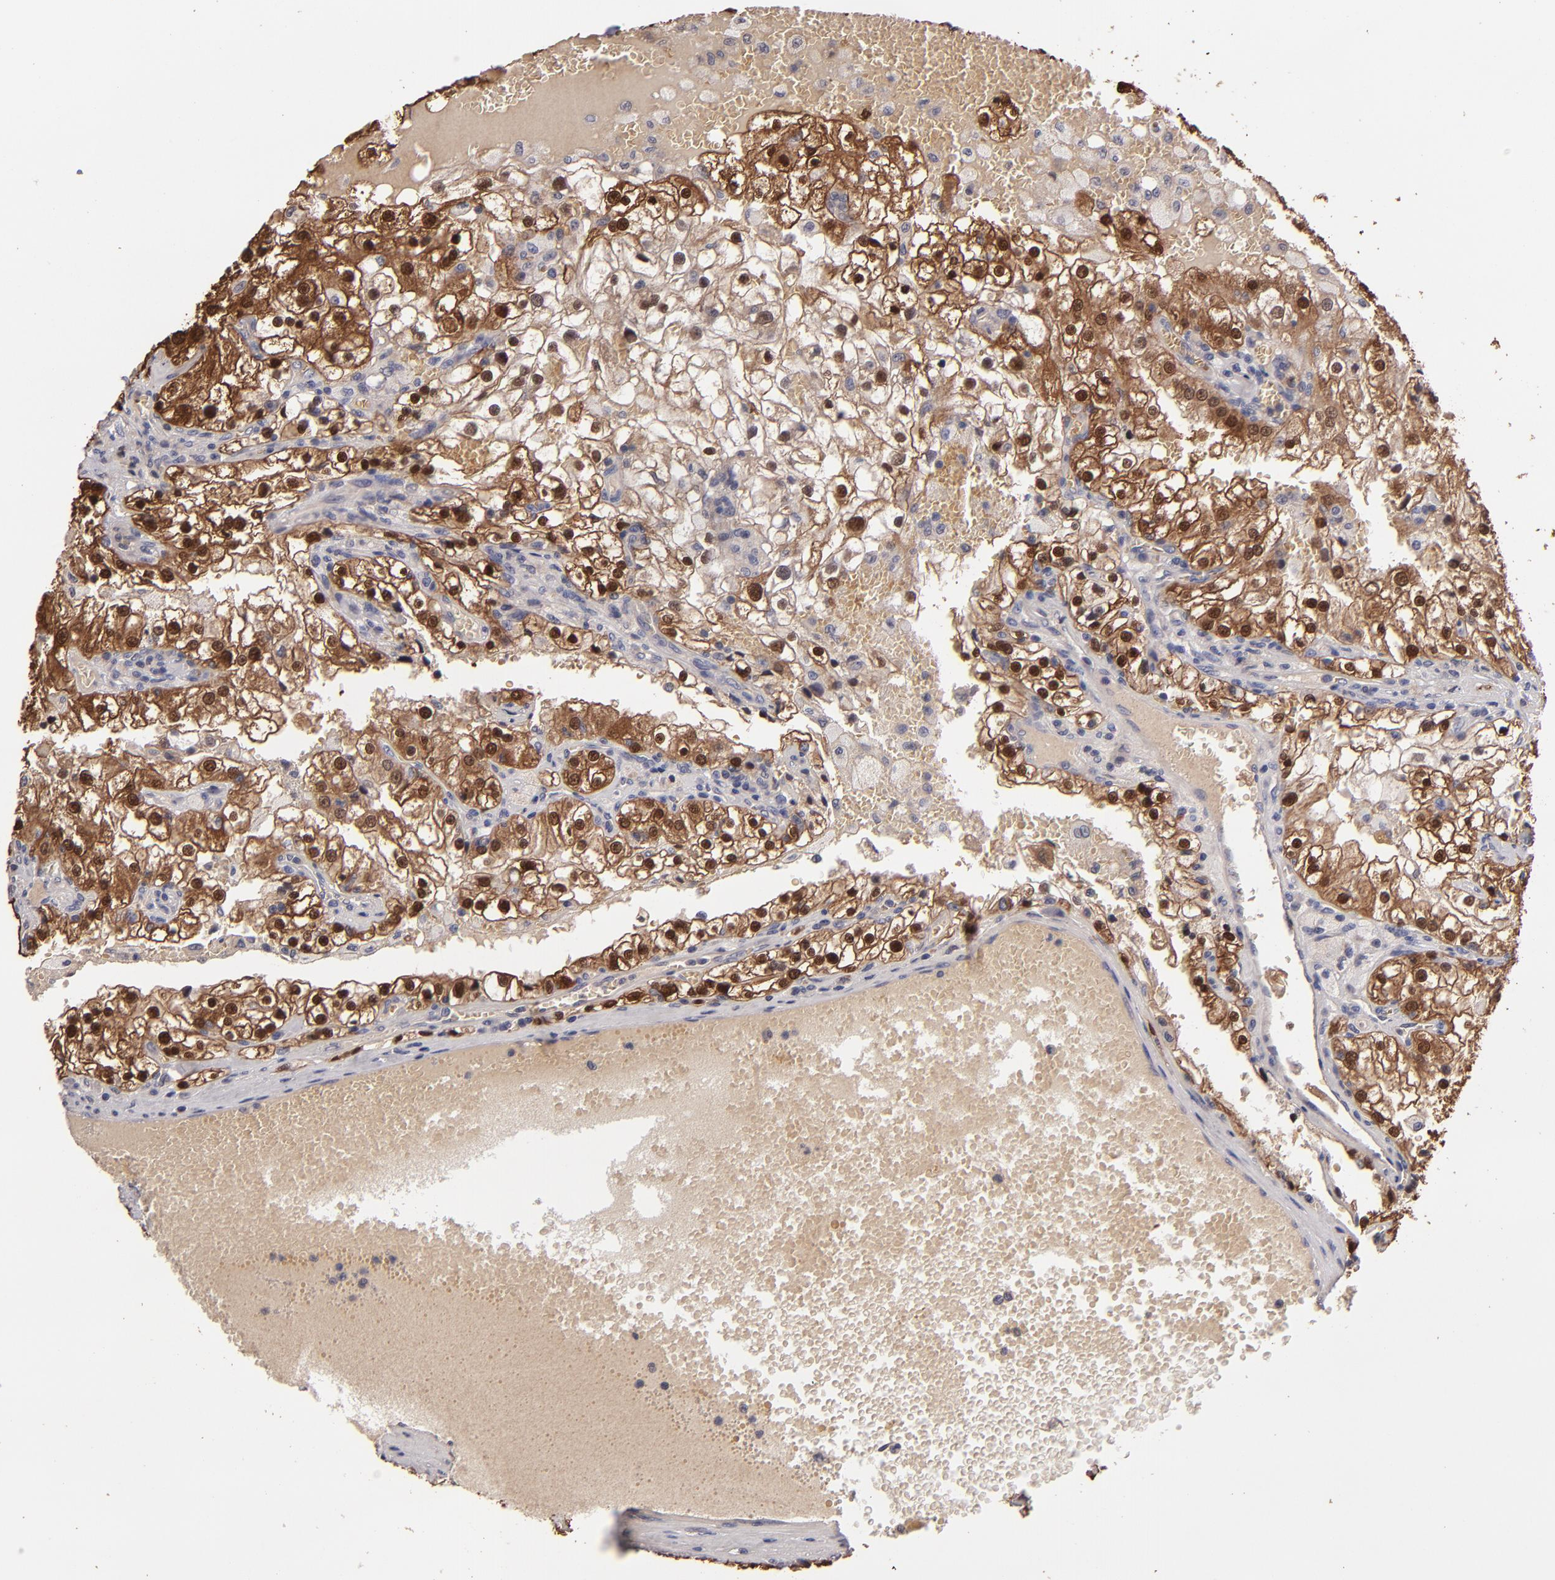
{"staining": {"intensity": "strong", "quantity": ">75%", "location": "cytoplasmic/membranous,nuclear"}, "tissue": "renal cancer", "cell_type": "Tumor cells", "image_type": "cancer", "snomed": [{"axis": "morphology", "description": "Adenocarcinoma, NOS"}, {"axis": "topography", "description": "Kidney"}], "caption": "This is a photomicrograph of immunohistochemistry (IHC) staining of adenocarcinoma (renal), which shows strong staining in the cytoplasmic/membranous and nuclear of tumor cells.", "gene": "S100A1", "patient": {"sex": "female", "age": 74}}